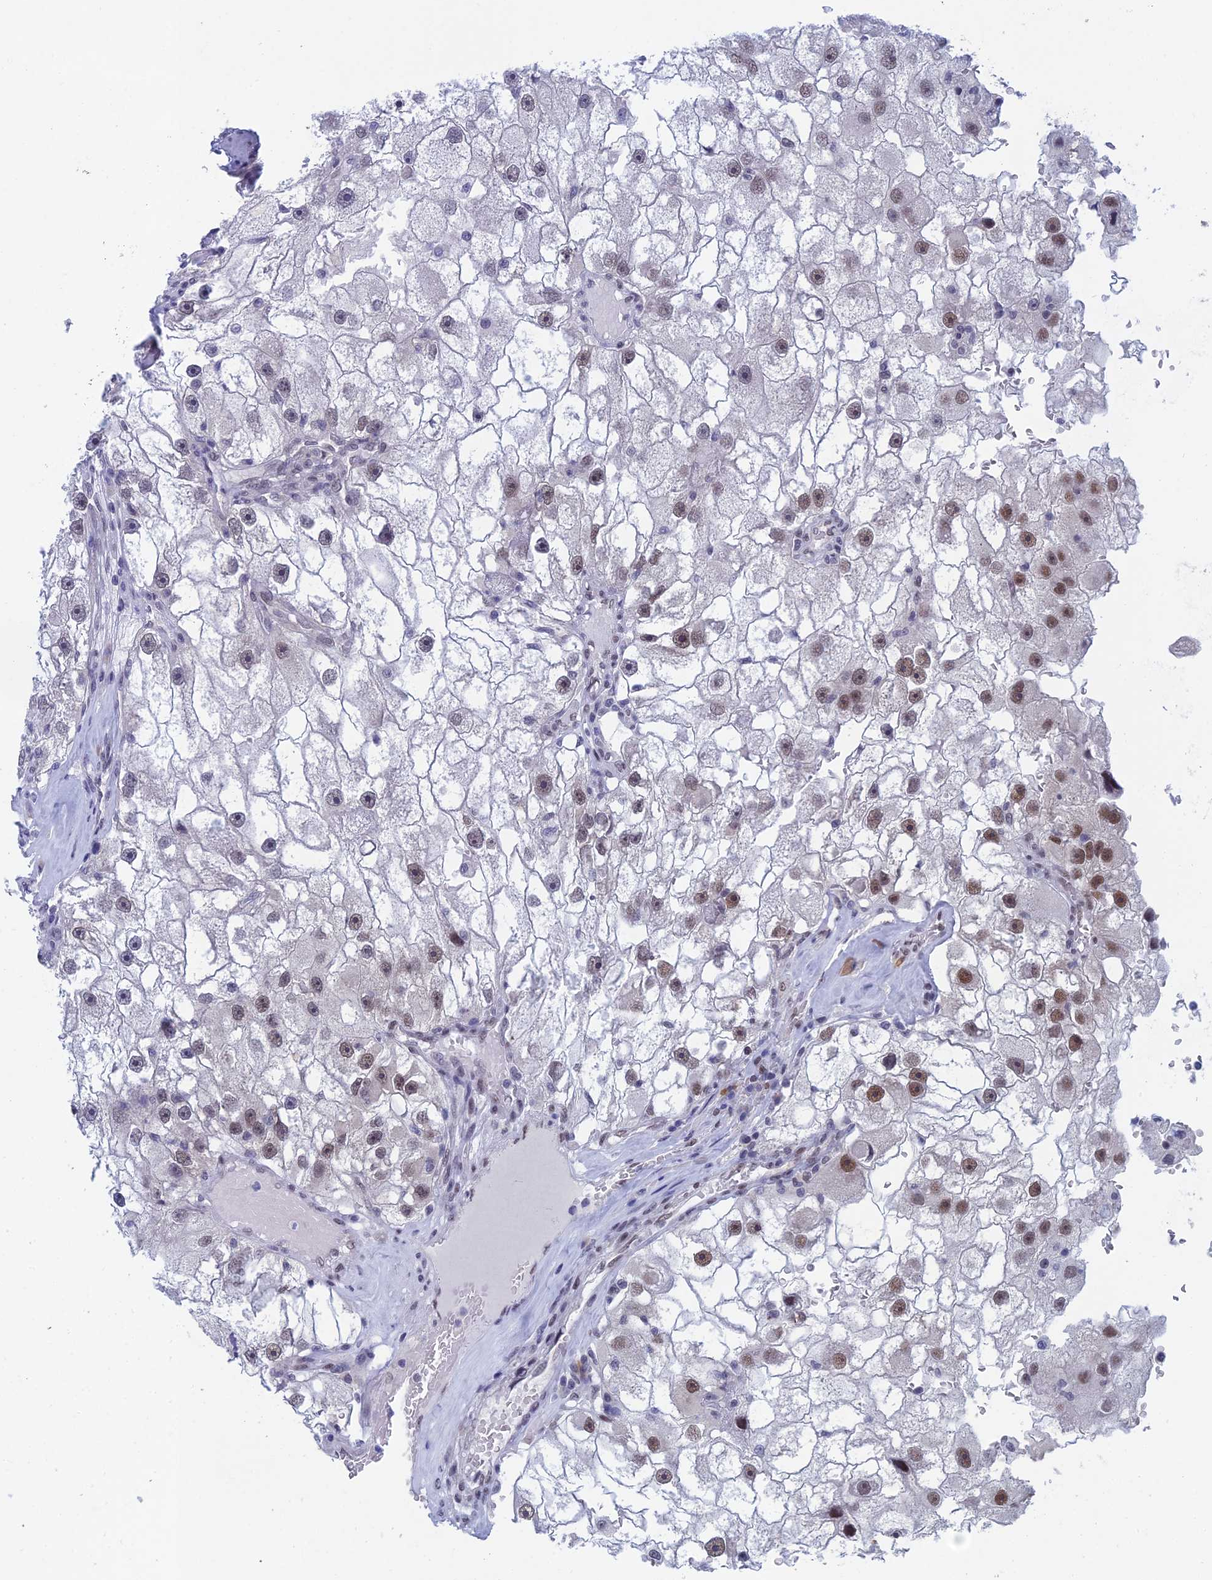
{"staining": {"intensity": "moderate", "quantity": "<25%", "location": "nuclear"}, "tissue": "renal cancer", "cell_type": "Tumor cells", "image_type": "cancer", "snomed": [{"axis": "morphology", "description": "Adenocarcinoma, NOS"}, {"axis": "topography", "description": "Kidney"}], "caption": "Brown immunohistochemical staining in human adenocarcinoma (renal) displays moderate nuclear positivity in approximately <25% of tumor cells. (Brightfield microscopy of DAB IHC at high magnification).", "gene": "NABP2", "patient": {"sex": "male", "age": 63}}